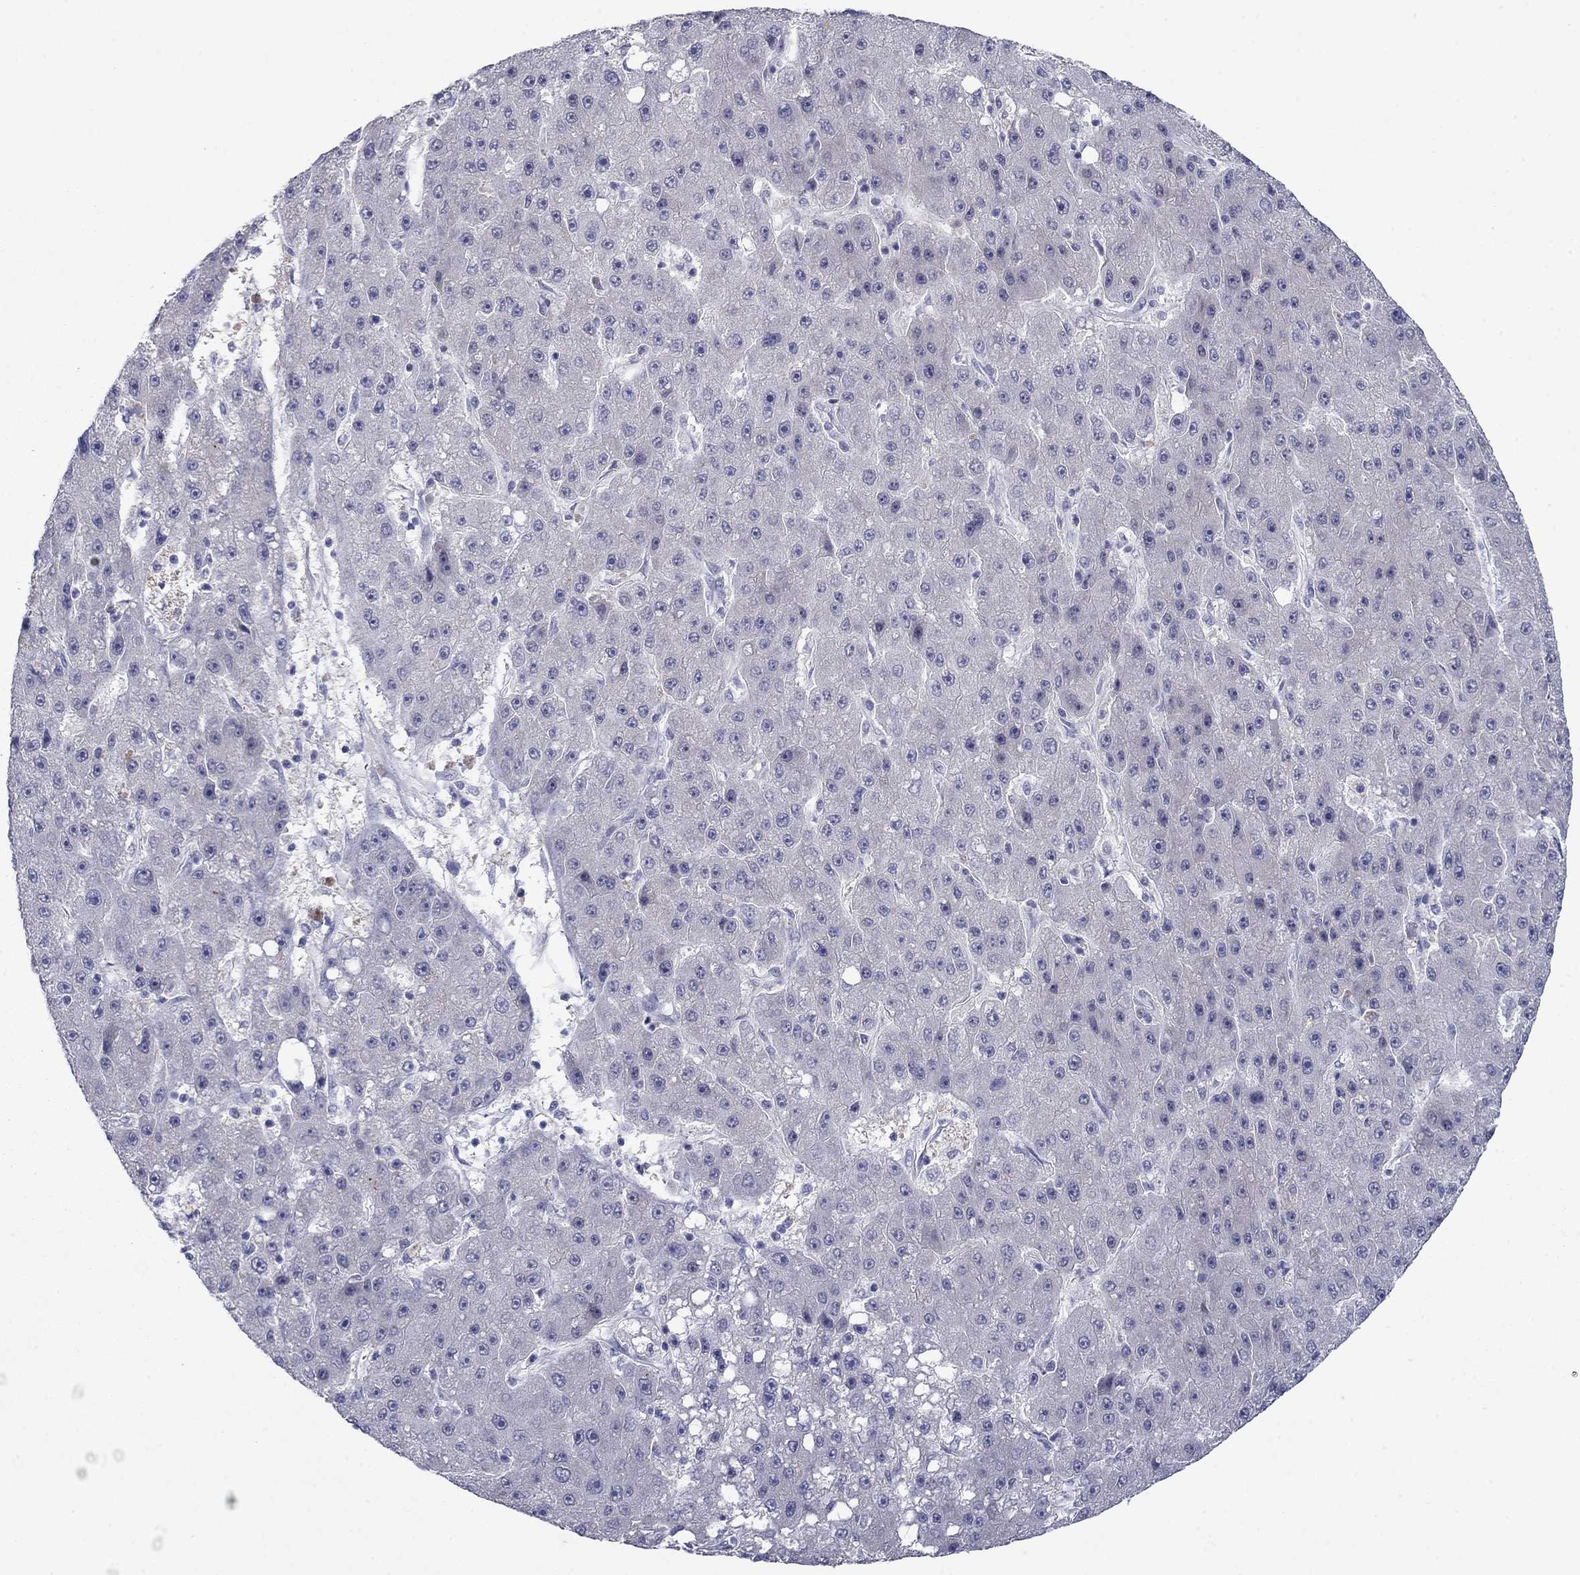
{"staining": {"intensity": "negative", "quantity": "none", "location": "none"}, "tissue": "liver cancer", "cell_type": "Tumor cells", "image_type": "cancer", "snomed": [{"axis": "morphology", "description": "Carcinoma, Hepatocellular, NOS"}, {"axis": "topography", "description": "Liver"}], "caption": "Immunohistochemical staining of human liver hepatocellular carcinoma reveals no significant staining in tumor cells. The staining is performed using DAB brown chromogen with nuclei counter-stained in using hematoxylin.", "gene": "PLS1", "patient": {"sex": "male", "age": 67}}